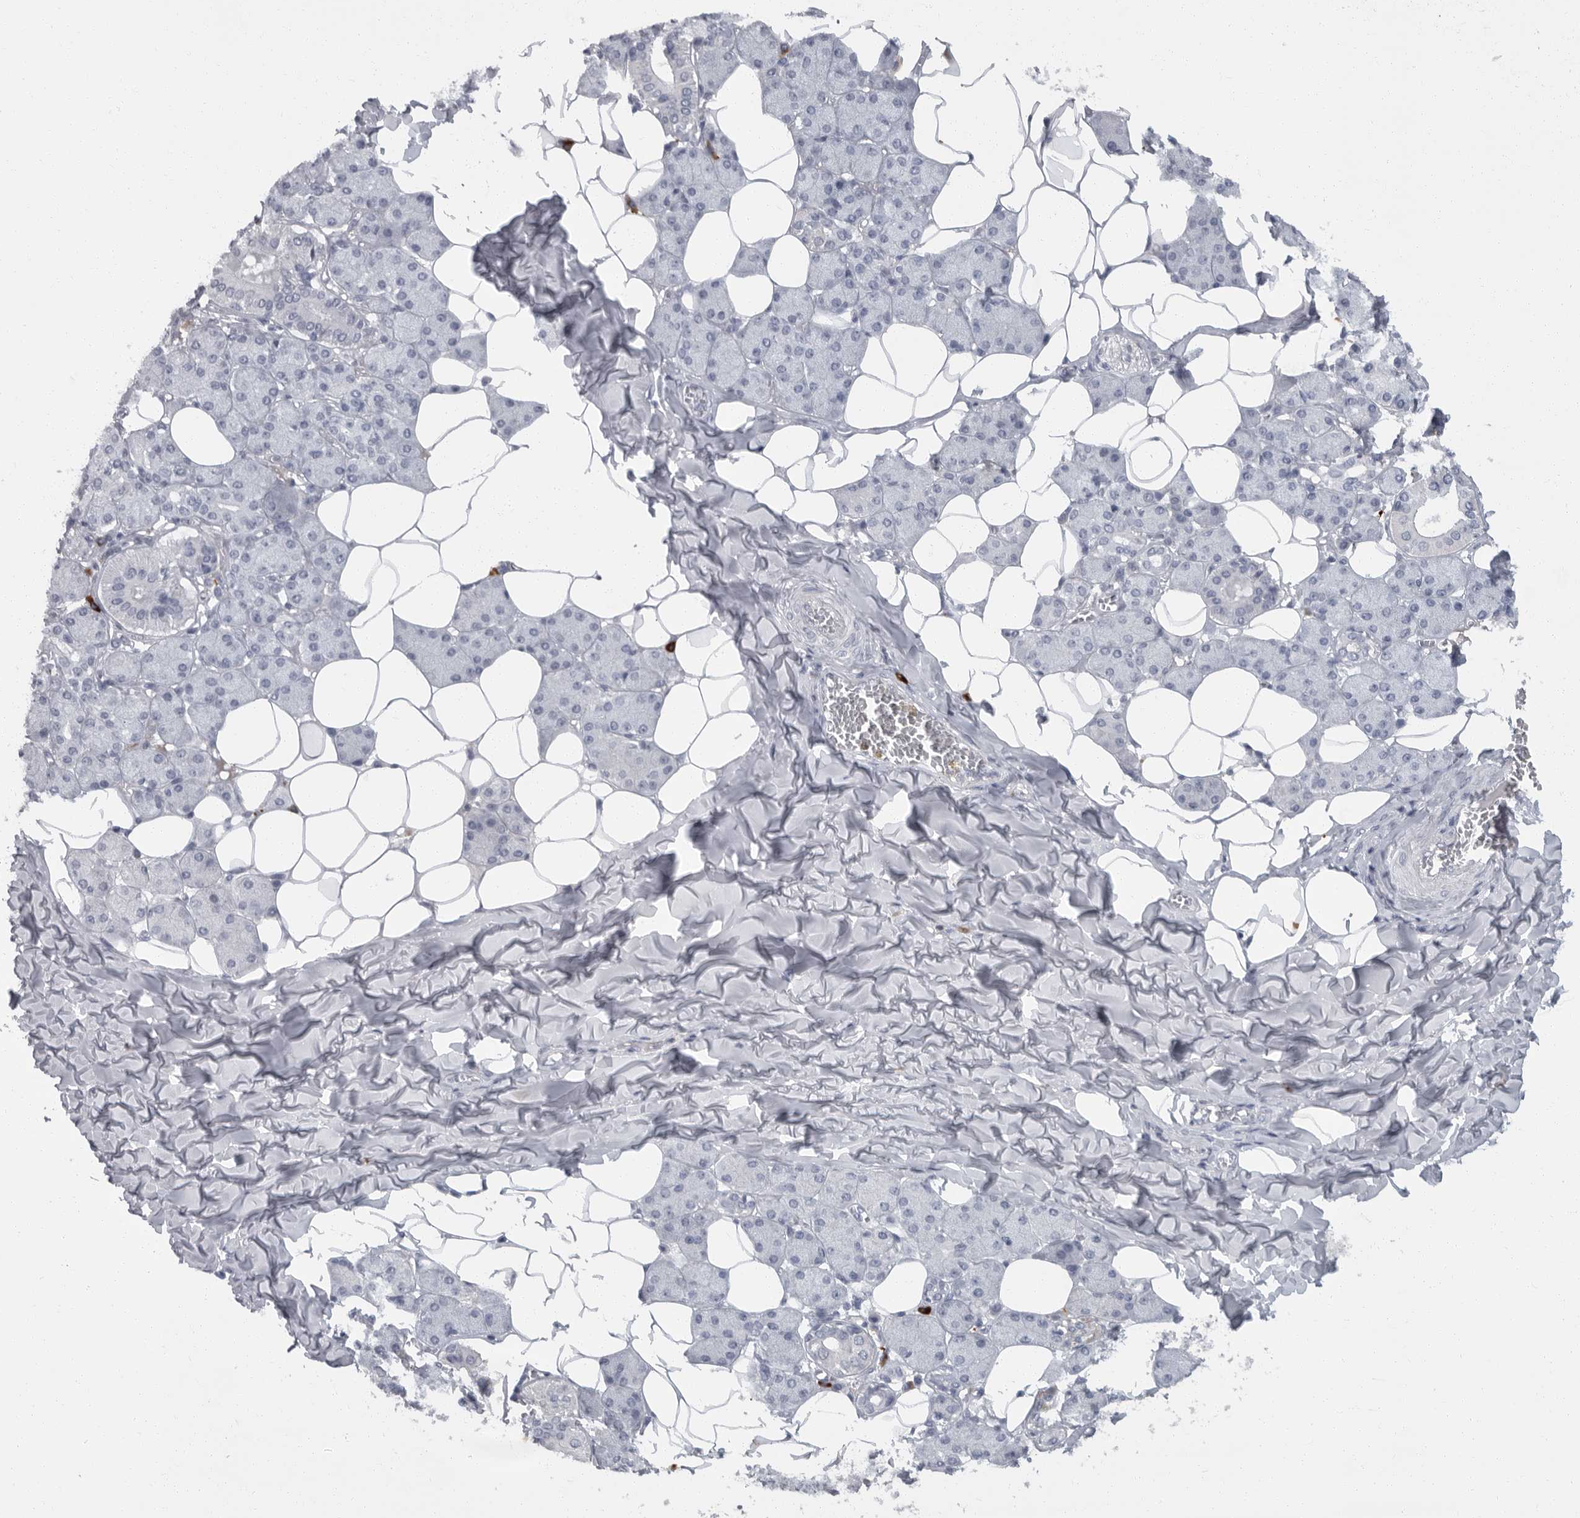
{"staining": {"intensity": "negative", "quantity": "none", "location": "none"}, "tissue": "salivary gland", "cell_type": "Glandular cells", "image_type": "normal", "snomed": [{"axis": "morphology", "description": "Normal tissue, NOS"}, {"axis": "topography", "description": "Salivary gland"}], "caption": "An IHC image of unremarkable salivary gland is shown. There is no staining in glandular cells of salivary gland. (DAB immunohistochemistry (IHC), high magnification).", "gene": "SLC25A39", "patient": {"sex": "female", "age": 33}}